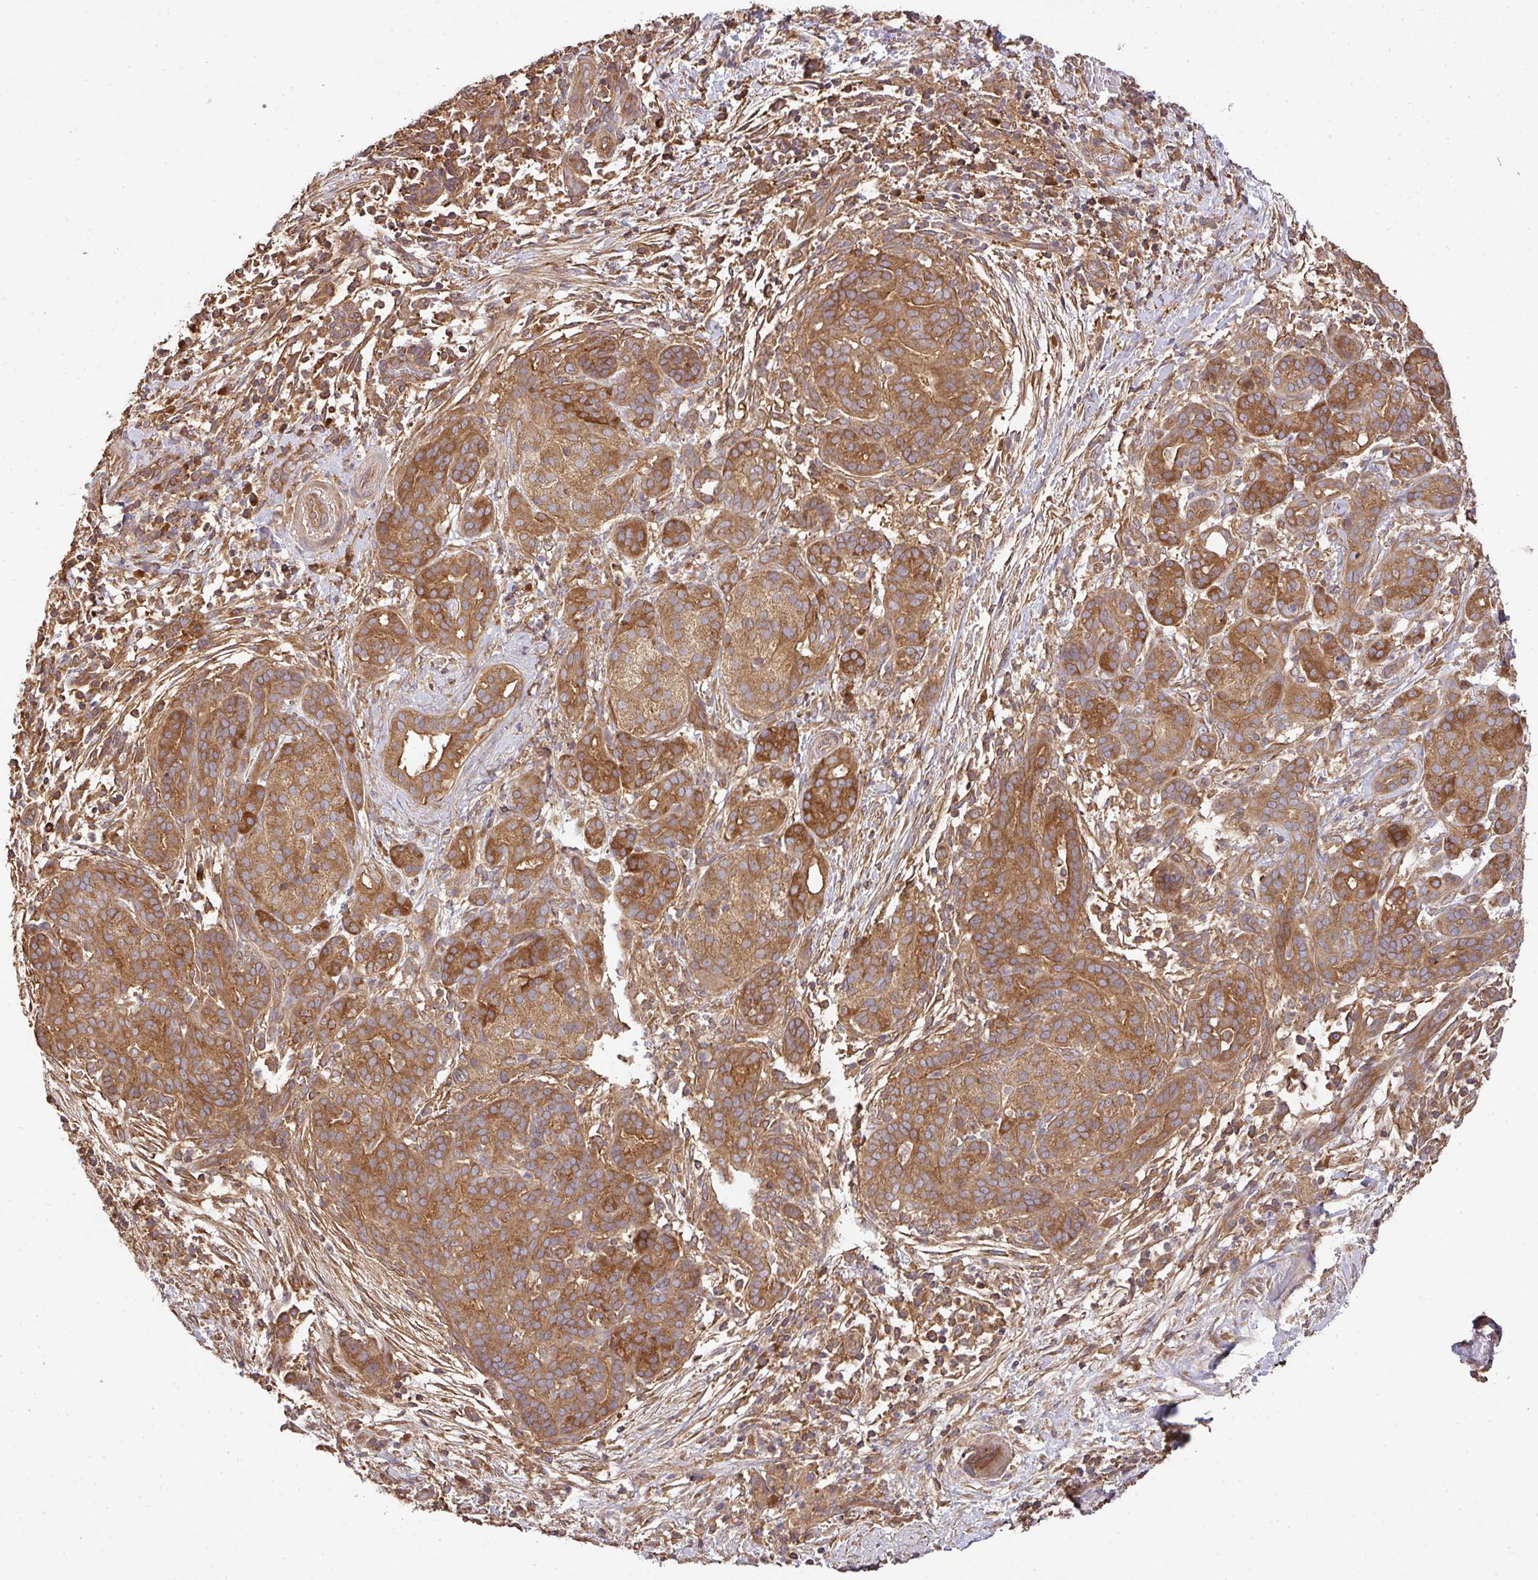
{"staining": {"intensity": "strong", "quantity": ">75%", "location": "cytoplasmic/membranous,nuclear"}, "tissue": "pancreatic cancer", "cell_type": "Tumor cells", "image_type": "cancer", "snomed": [{"axis": "morphology", "description": "Adenocarcinoma, NOS"}, {"axis": "topography", "description": "Pancreas"}], "caption": "Brown immunohistochemical staining in pancreatic cancer (adenocarcinoma) displays strong cytoplasmic/membranous and nuclear expression in about >75% of tumor cells.", "gene": "GSPT1", "patient": {"sex": "male", "age": 44}}